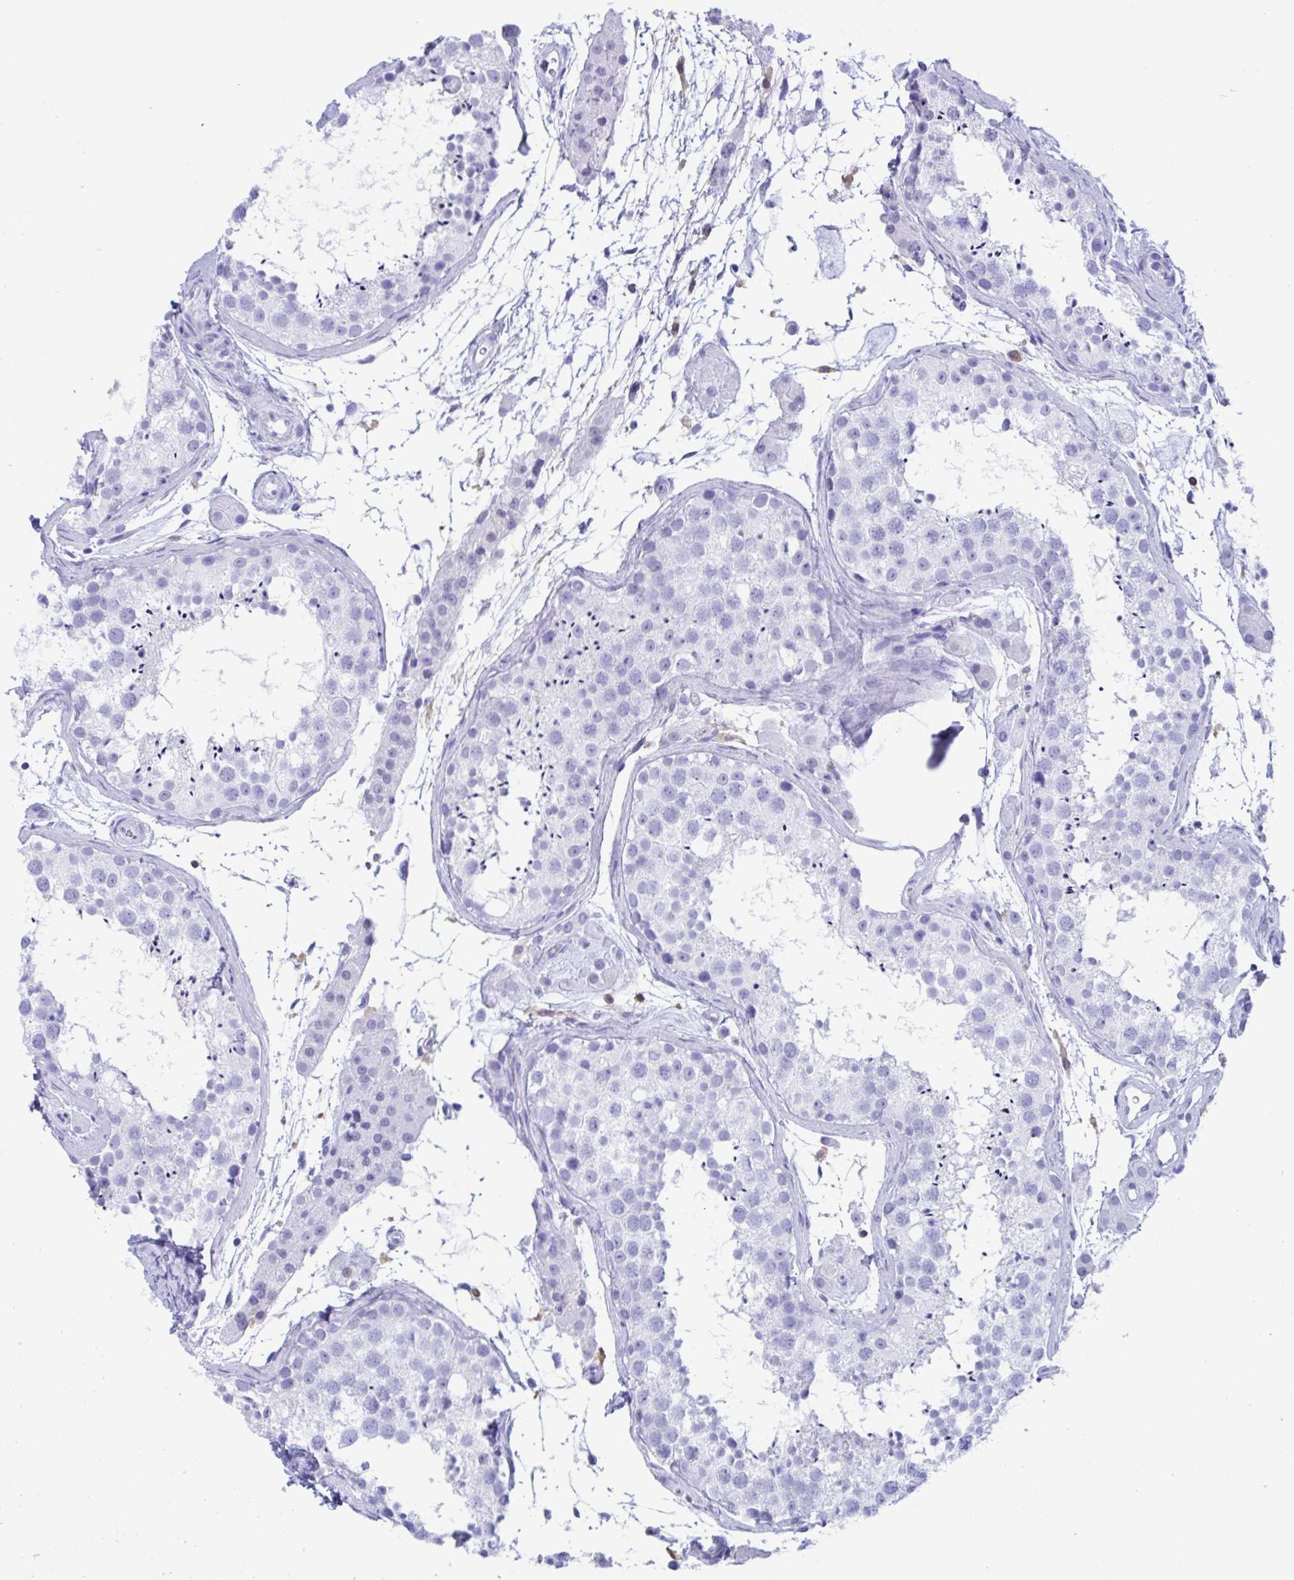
{"staining": {"intensity": "negative", "quantity": "none", "location": "none"}, "tissue": "testis", "cell_type": "Cells in seminiferous ducts", "image_type": "normal", "snomed": [{"axis": "morphology", "description": "Normal tissue, NOS"}, {"axis": "topography", "description": "Testis"}], "caption": "Immunohistochemical staining of unremarkable testis demonstrates no significant positivity in cells in seminiferous ducts.", "gene": "ZNF850", "patient": {"sex": "male", "age": 41}}